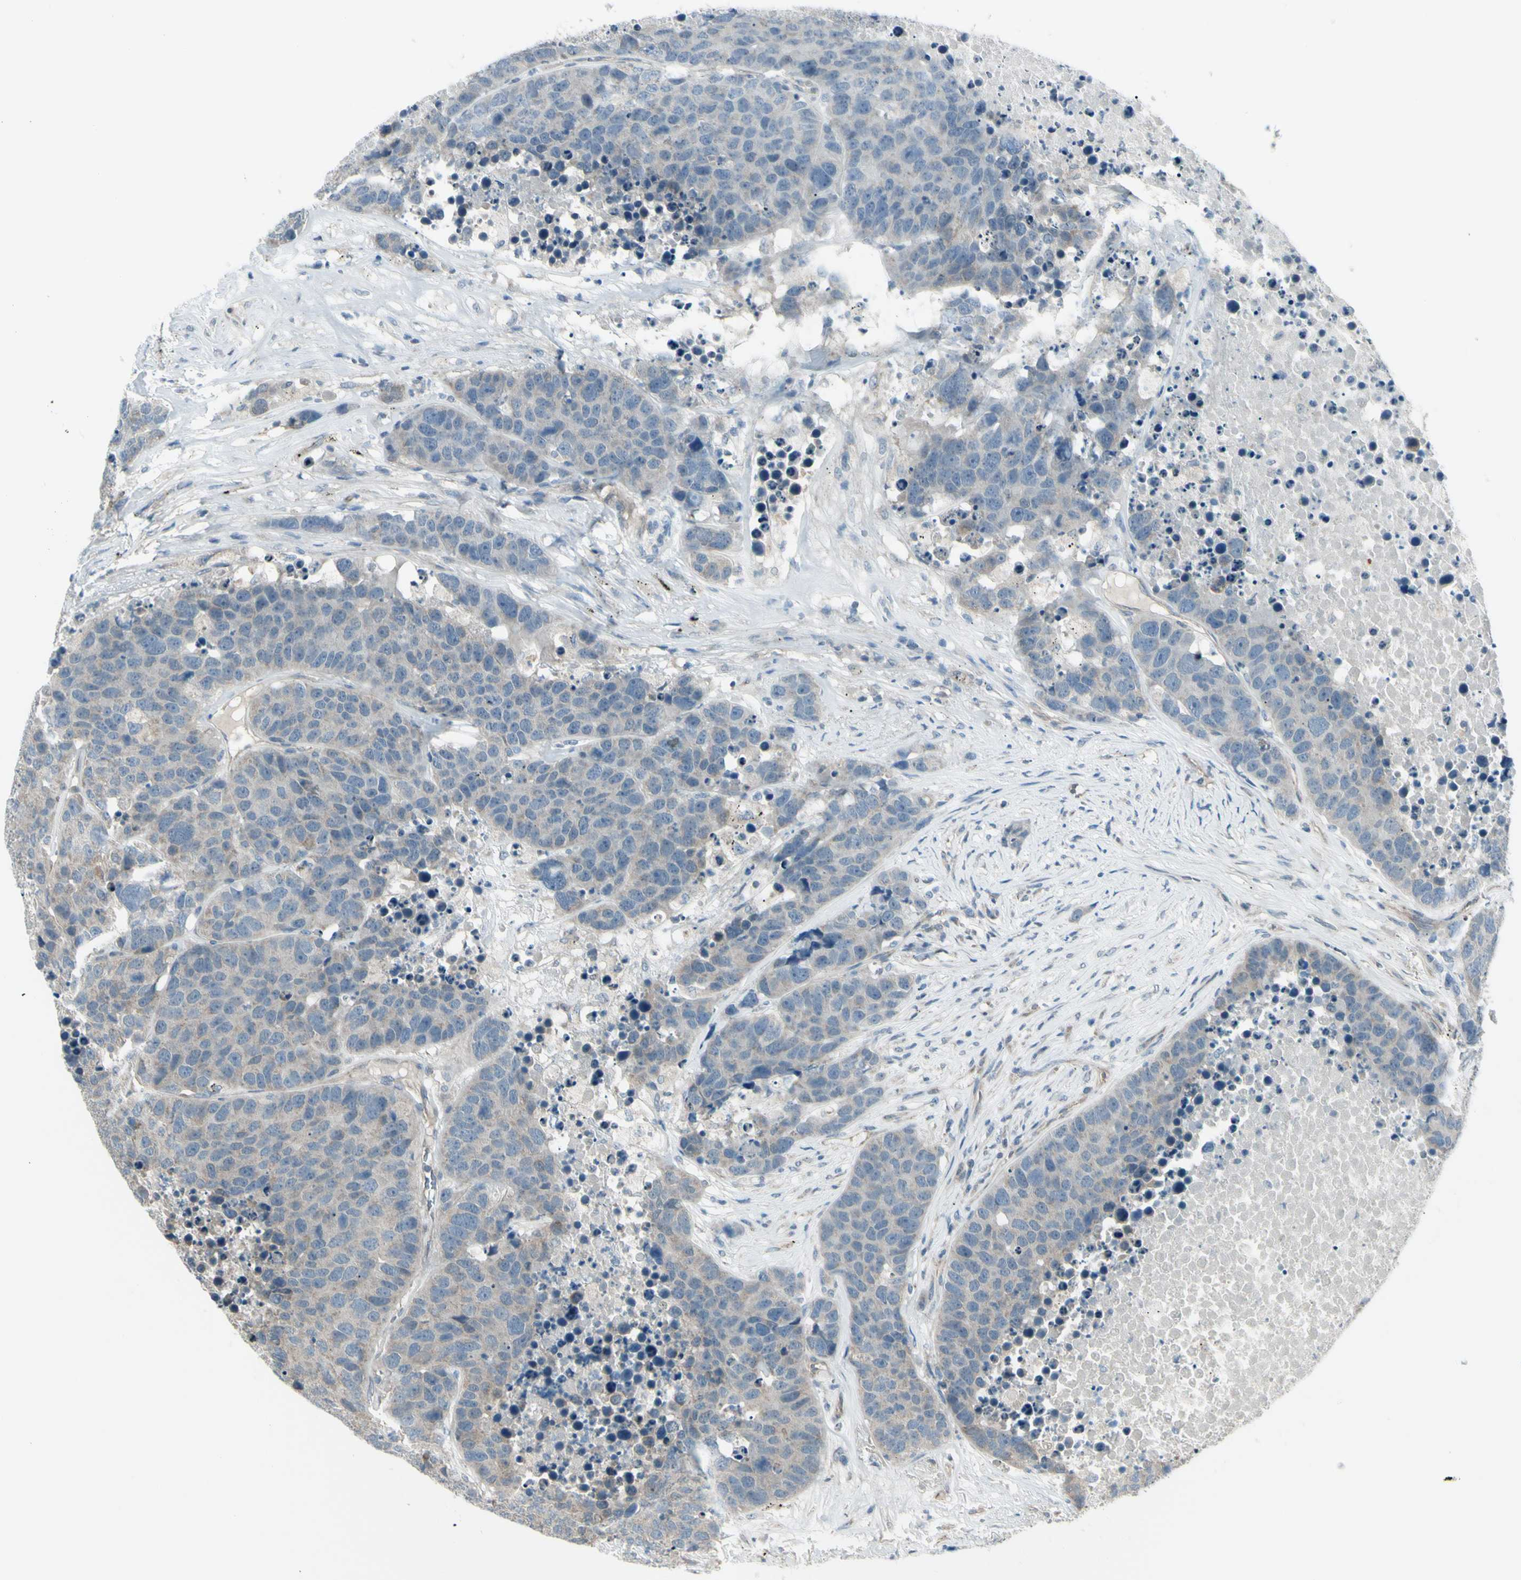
{"staining": {"intensity": "negative", "quantity": "none", "location": "none"}, "tissue": "carcinoid", "cell_type": "Tumor cells", "image_type": "cancer", "snomed": [{"axis": "morphology", "description": "Carcinoid, malignant, NOS"}, {"axis": "topography", "description": "Lung"}], "caption": "A high-resolution histopathology image shows immunohistochemistry staining of malignant carcinoid, which exhibits no significant expression in tumor cells.", "gene": "NAXD", "patient": {"sex": "male", "age": 60}}